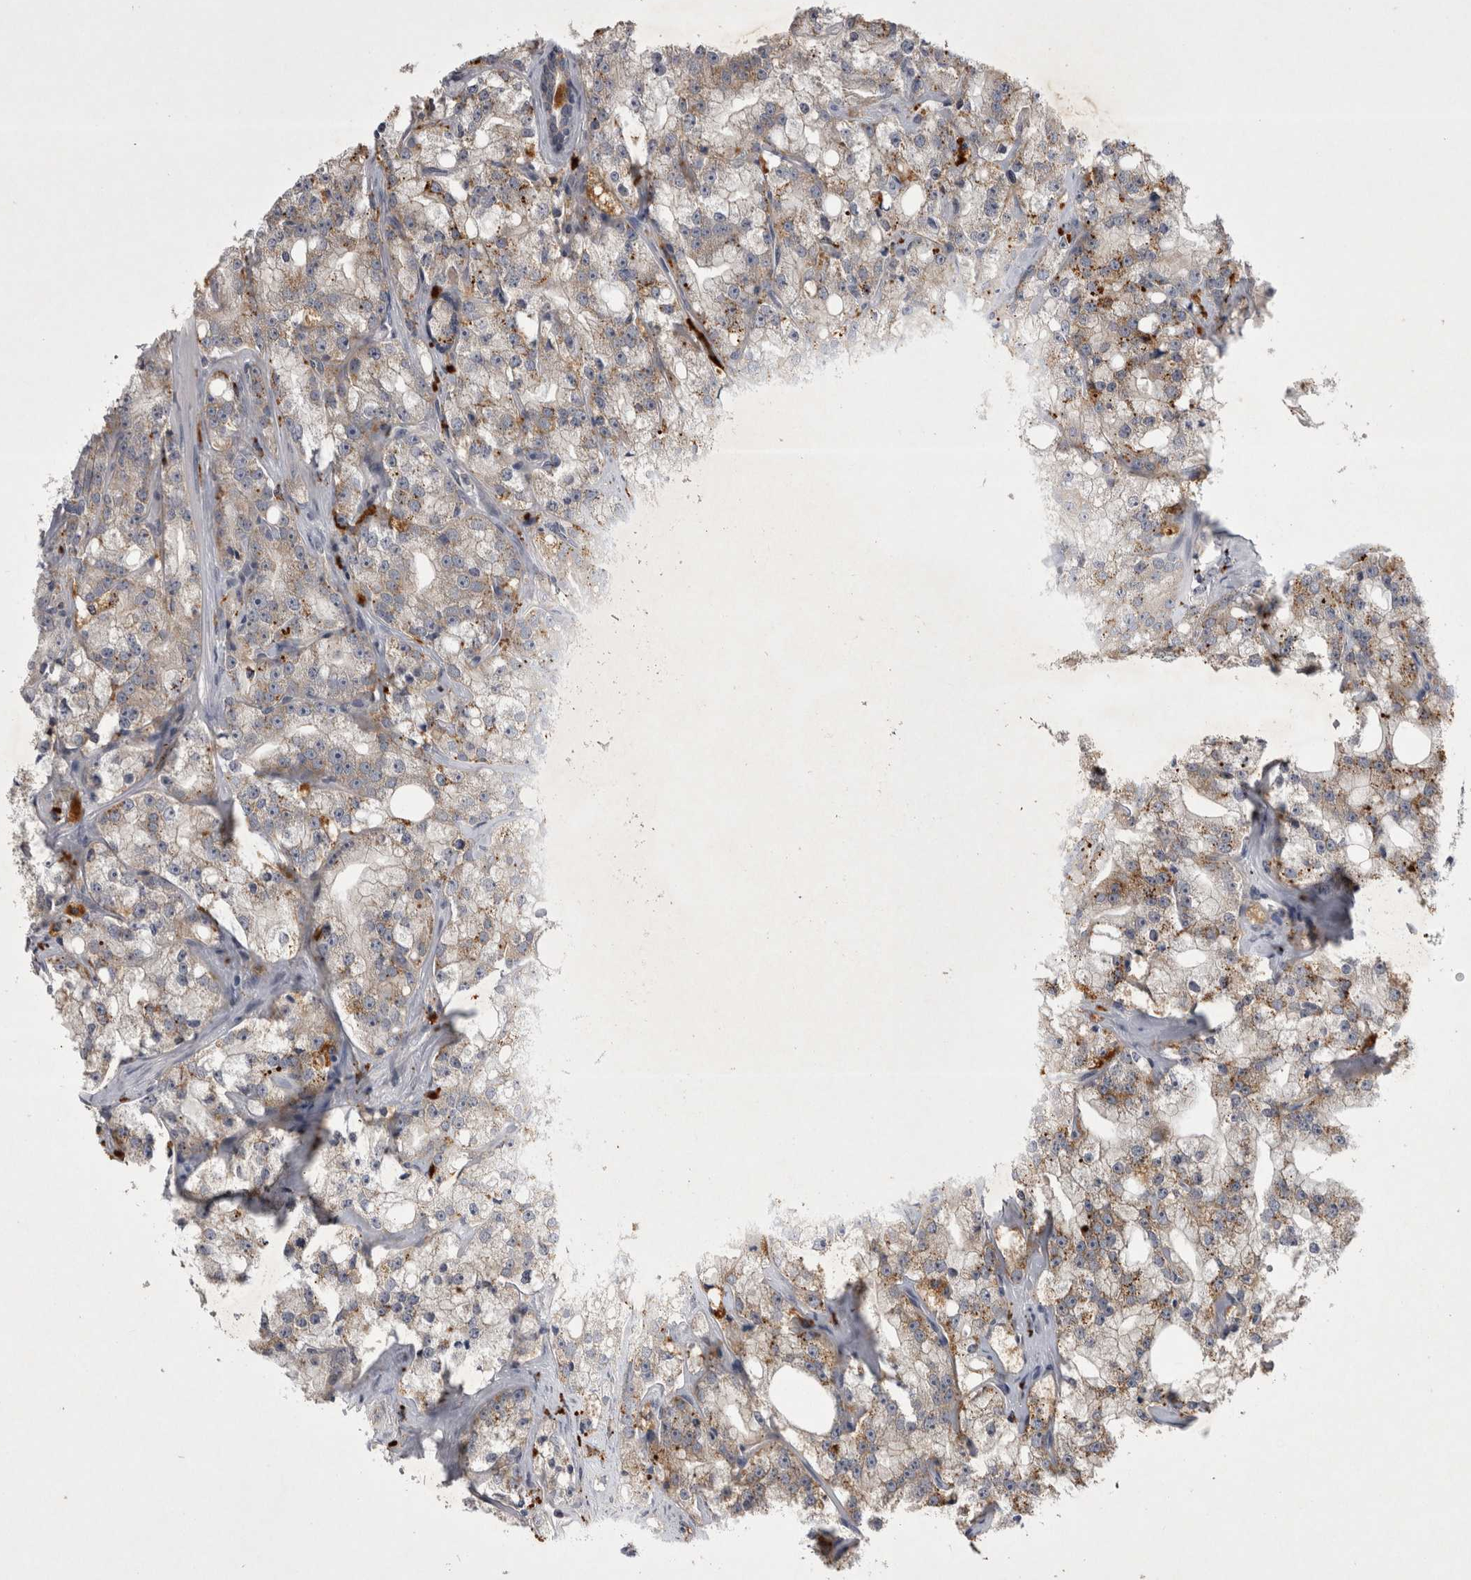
{"staining": {"intensity": "moderate", "quantity": ">75%", "location": "cytoplasmic/membranous"}, "tissue": "prostate cancer", "cell_type": "Tumor cells", "image_type": "cancer", "snomed": [{"axis": "morphology", "description": "Adenocarcinoma, High grade"}, {"axis": "topography", "description": "Prostate"}], "caption": "This photomicrograph demonstrates adenocarcinoma (high-grade) (prostate) stained with immunohistochemistry (IHC) to label a protein in brown. The cytoplasmic/membranous of tumor cells show moderate positivity for the protein. Nuclei are counter-stained blue.", "gene": "CTBS", "patient": {"sex": "male", "age": 64}}